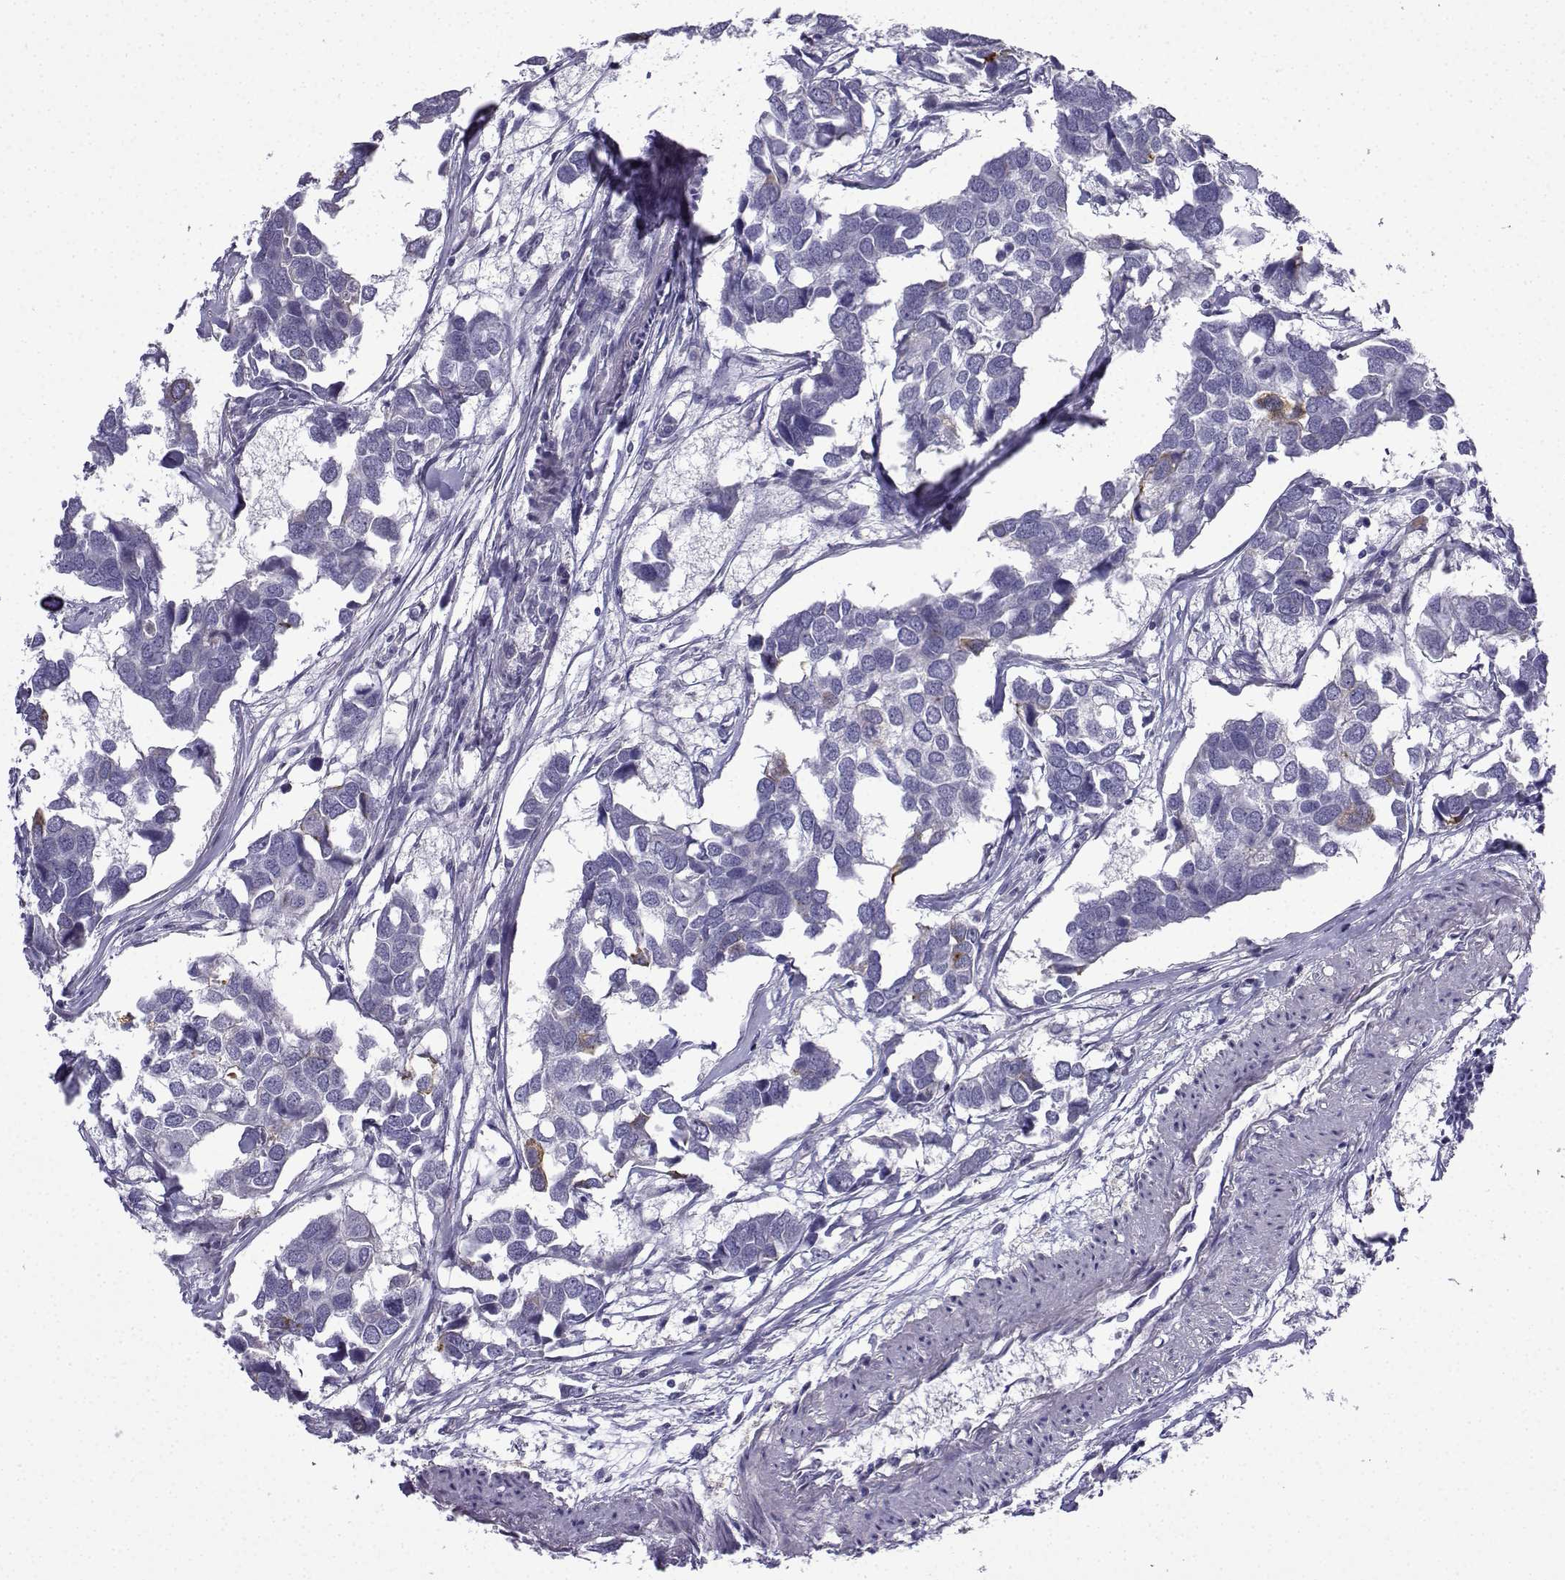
{"staining": {"intensity": "negative", "quantity": "none", "location": "none"}, "tissue": "breast cancer", "cell_type": "Tumor cells", "image_type": "cancer", "snomed": [{"axis": "morphology", "description": "Duct carcinoma"}, {"axis": "topography", "description": "Breast"}], "caption": "Immunohistochemical staining of intraductal carcinoma (breast) exhibits no significant staining in tumor cells.", "gene": "SPACA7", "patient": {"sex": "female", "age": 83}}